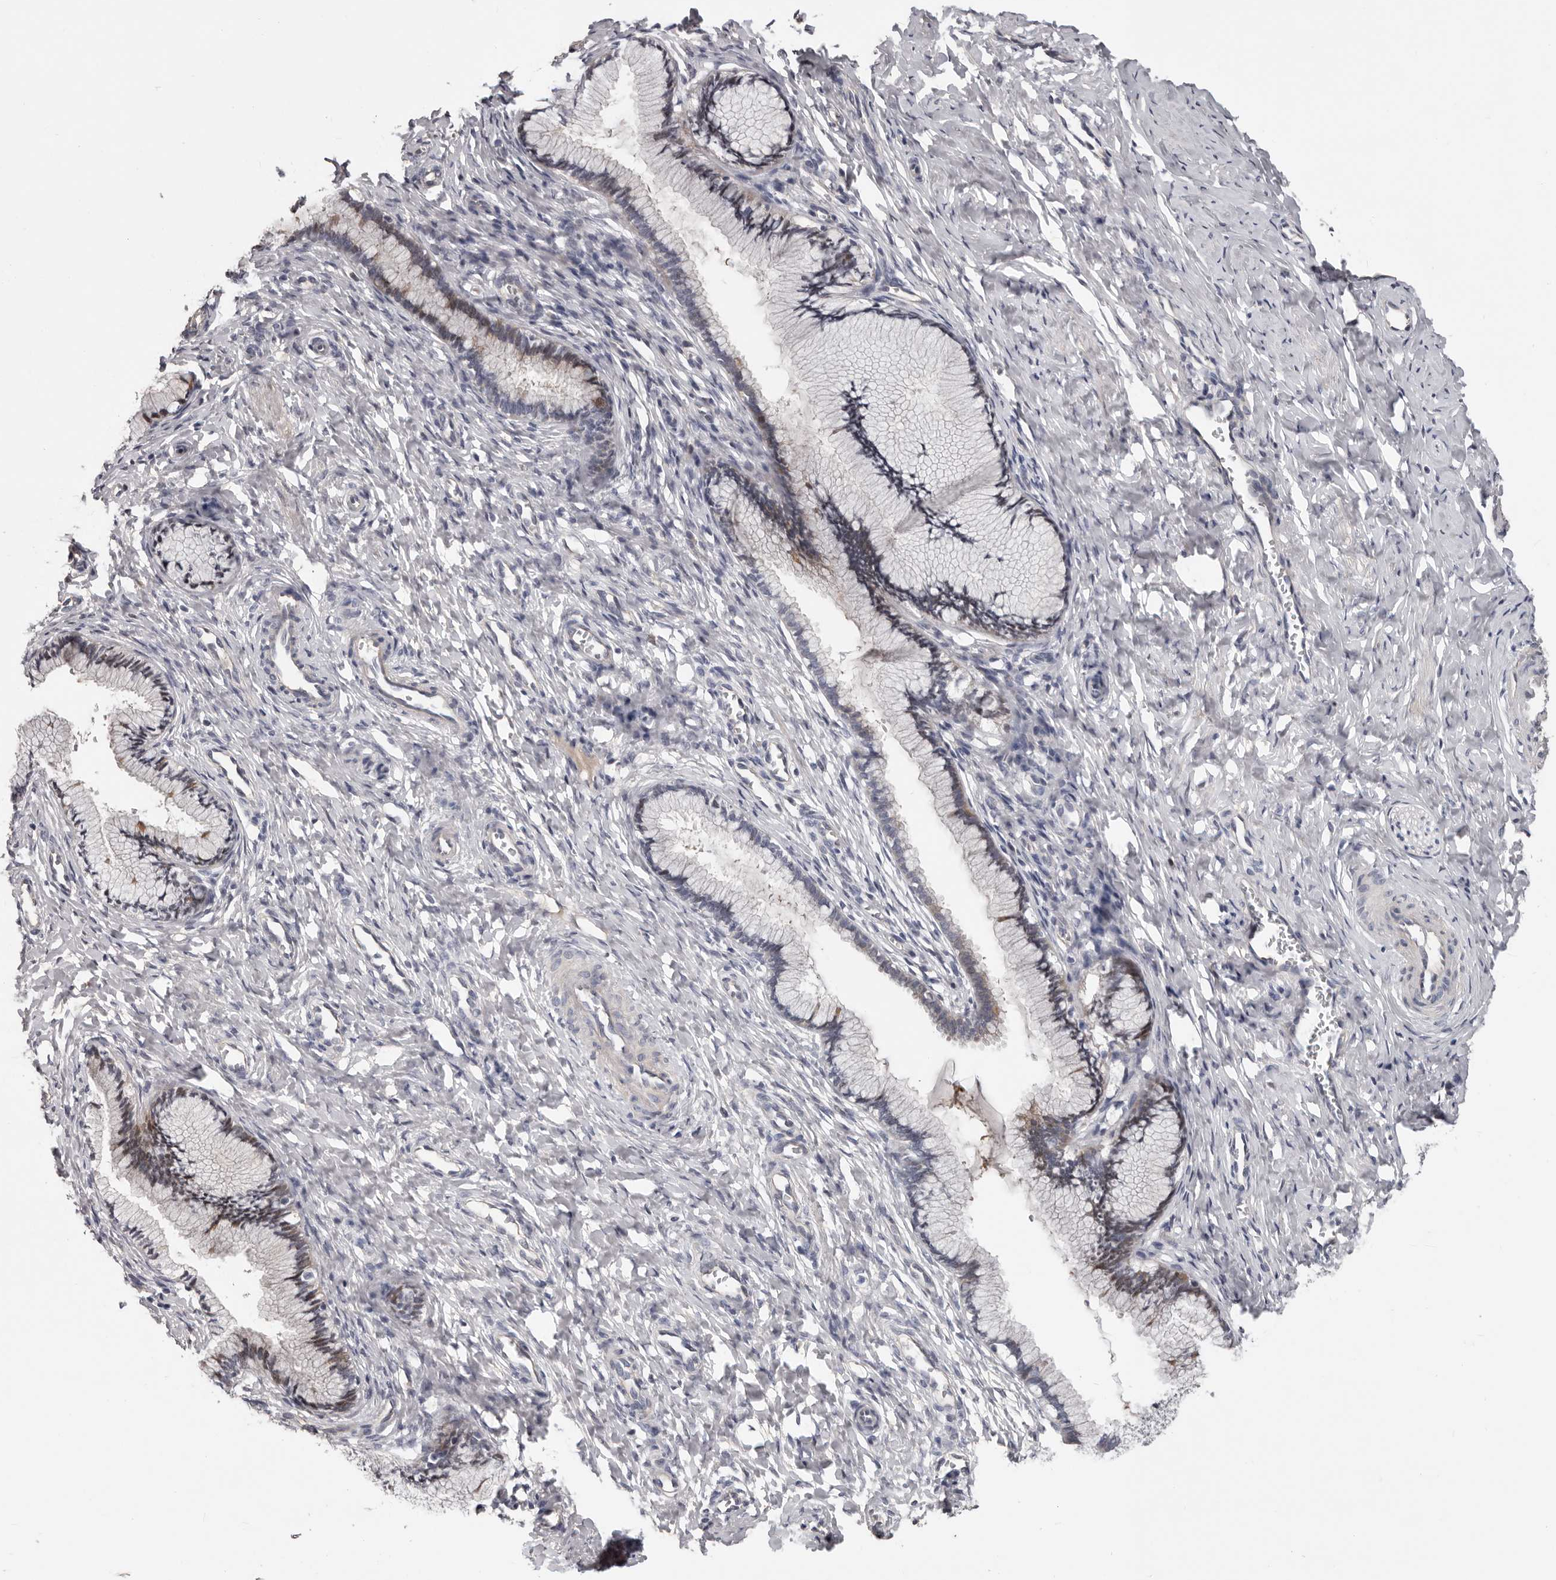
{"staining": {"intensity": "weak", "quantity": "25%-75%", "location": "cytoplasmic/membranous"}, "tissue": "cervix", "cell_type": "Glandular cells", "image_type": "normal", "snomed": [{"axis": "morphology", "description": "Normal tissue, NOS"}, {"axis": "topography", "description": "Cervix"}], "caption": "High-magnification brightfield microscopy of unremarkable cervix stained with DAB (3,3'-diaminobenzidine) (brown) and counterstained with hematoxylin (blue). glandular cells exhibit weak cytoplasmic/membranous staining is present in about25%-75% of cells.", "gene": "RNF217", "patient": {"sex": "female", "age": 27}}